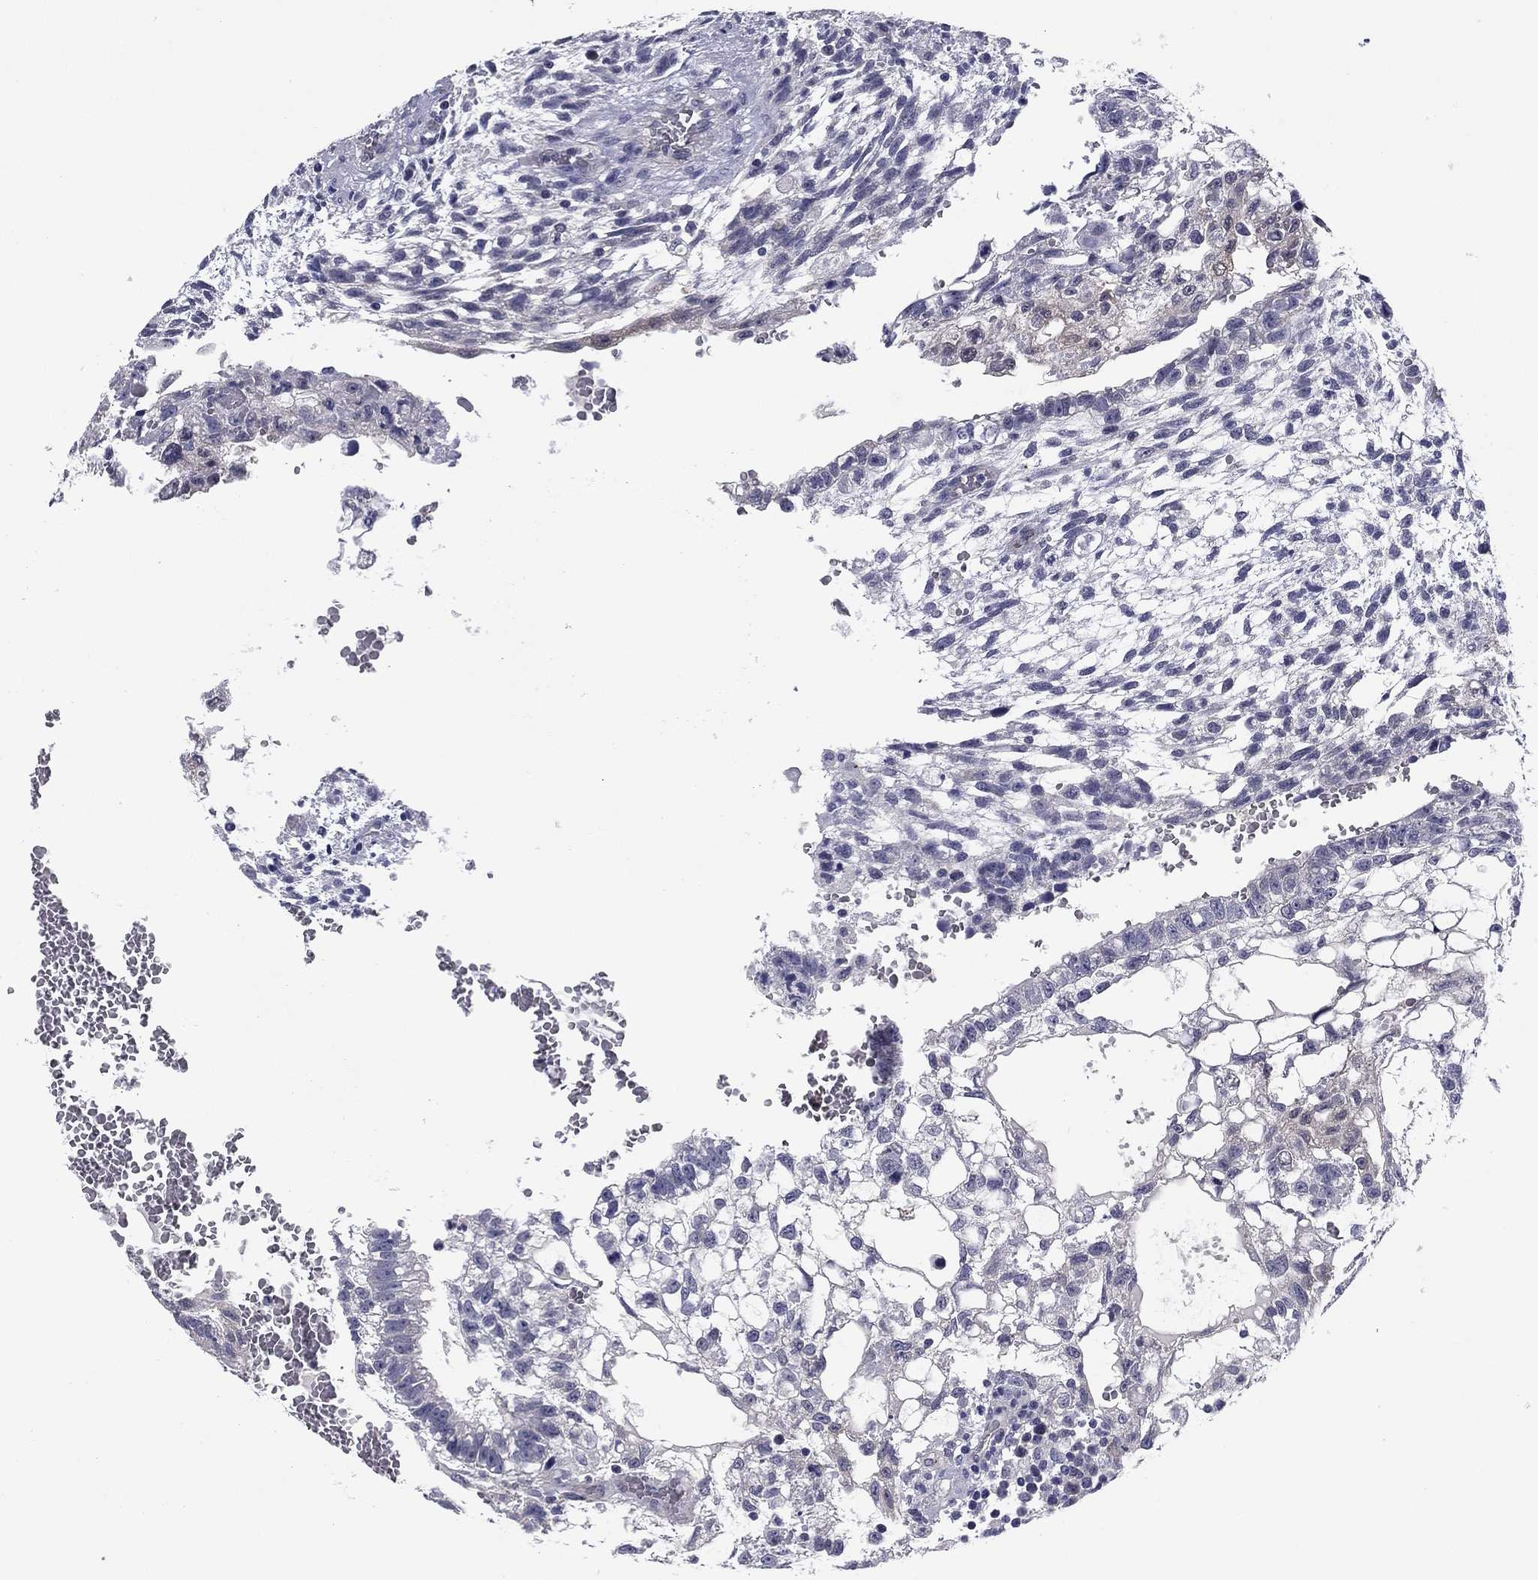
{"staining": {"intensity": "negative", "quantity": "none", "location": "none"}, "tissue": "testis cancer", "cell_type": "Tumor cells", "image_type": "cancer", "snomed": [{"axis": "morphology", "description": "Carcinoma, Embryonal, NOS"}, {"axis": "topography", "description": "Testis"}], "caption": "Testis cancer stained for a protein using immunohistochemistry (IHC) reveals no staining tumor cells.", "gene": "REXO5", "patient": {"sex": "male", "age": 32}}